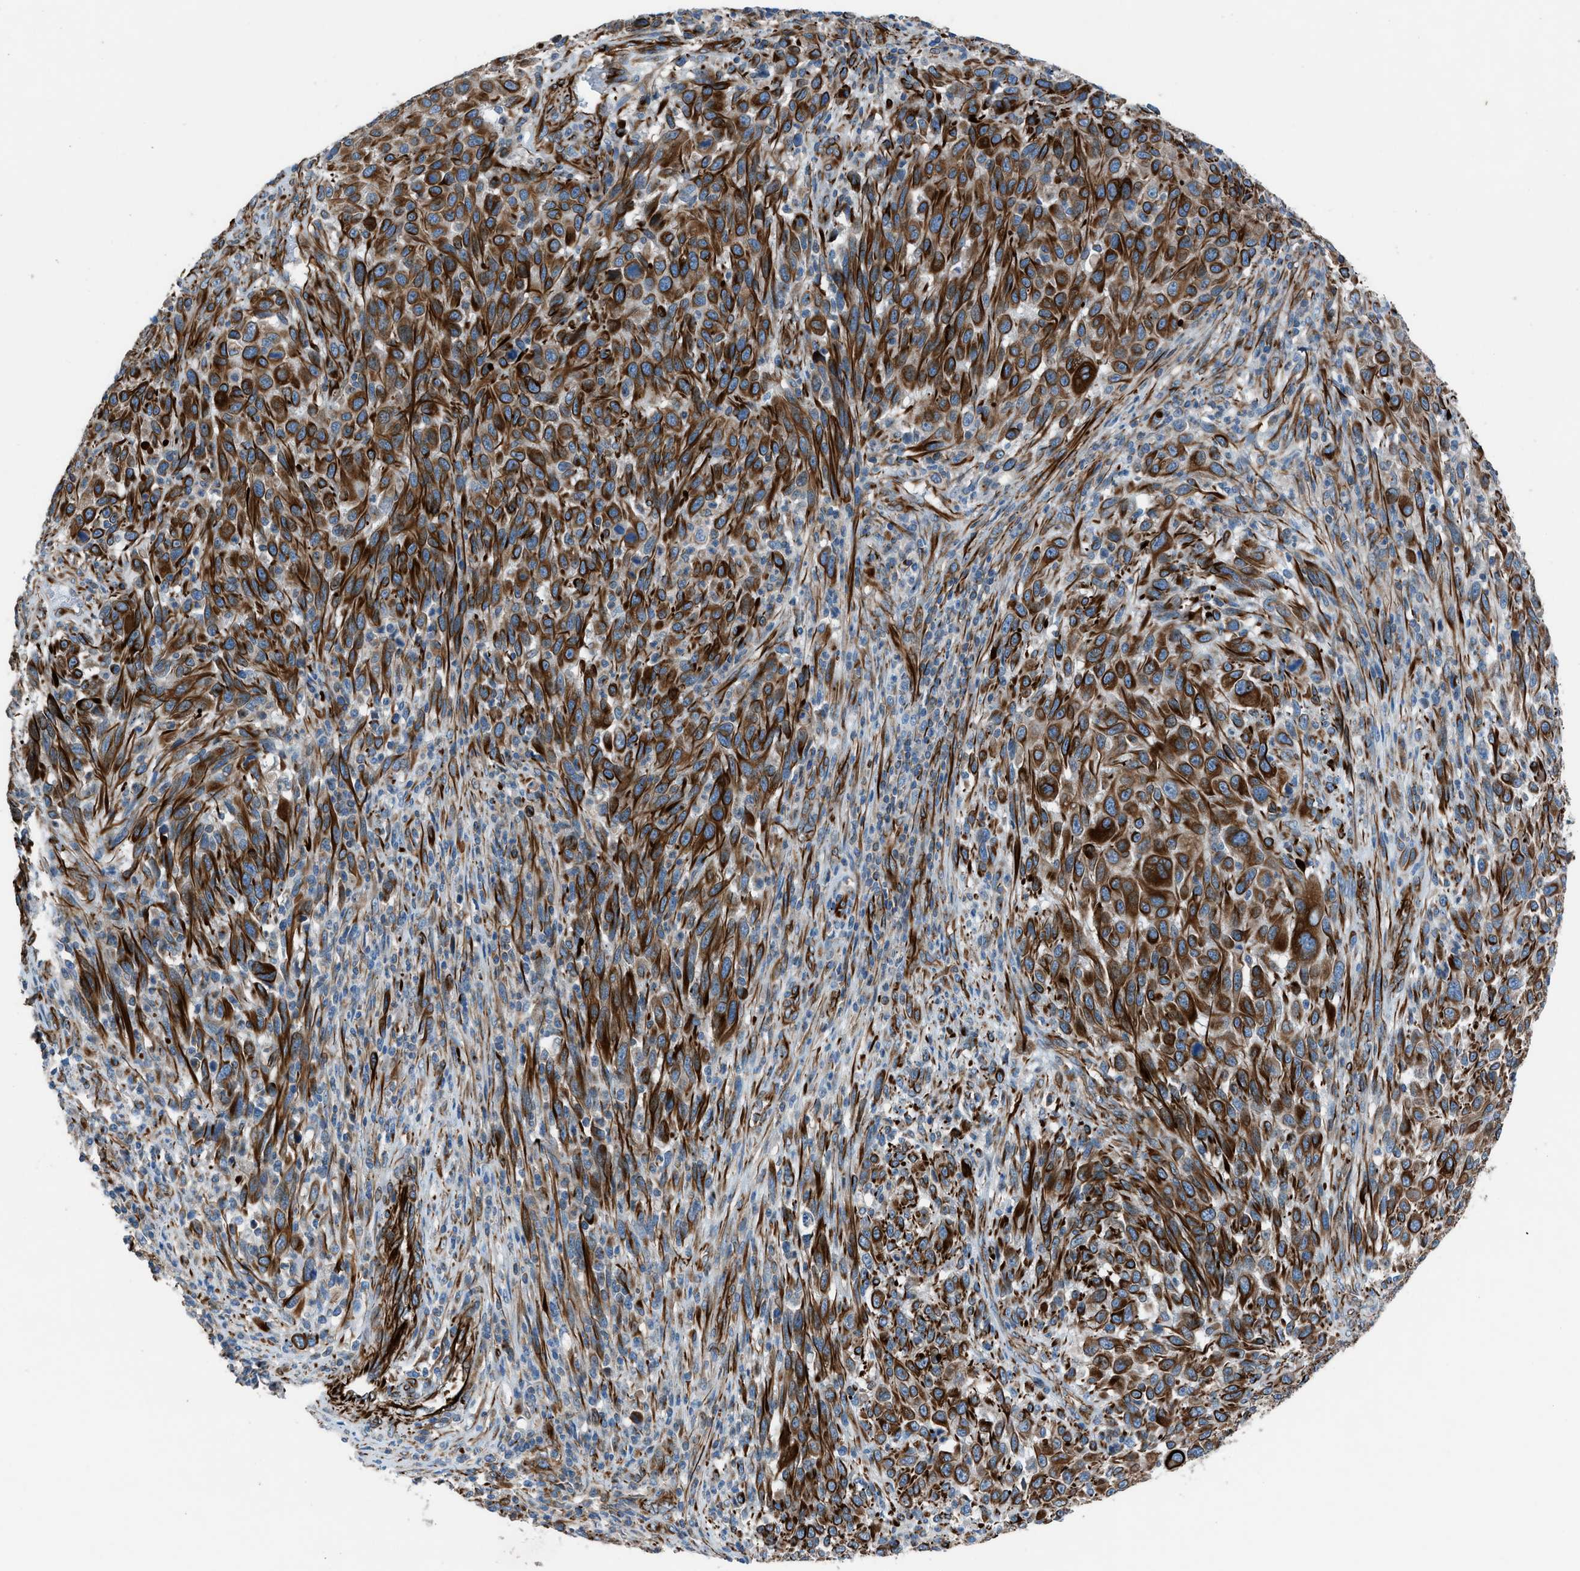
{"staining": {"intensity": "strong", "quantity": ">75%", "location": "cytoplasmic/membranous"}, "tissue": "melanoma", "cell_type": "Tumor cells", "image_type": "cancer", "snomed": [{"axis": "morphology", "description": "Malignant melanoma, Metastatic site"}, {"axis": "topography", "description": "Lymph node"}], "caption": "Protein expression by IHC reveals strong cytoplasmic/membranous staining in approximately >75% of tumor cells in melanoma.", "gene": "CABP7", "patient": {"sex": "male", "age": 61}}